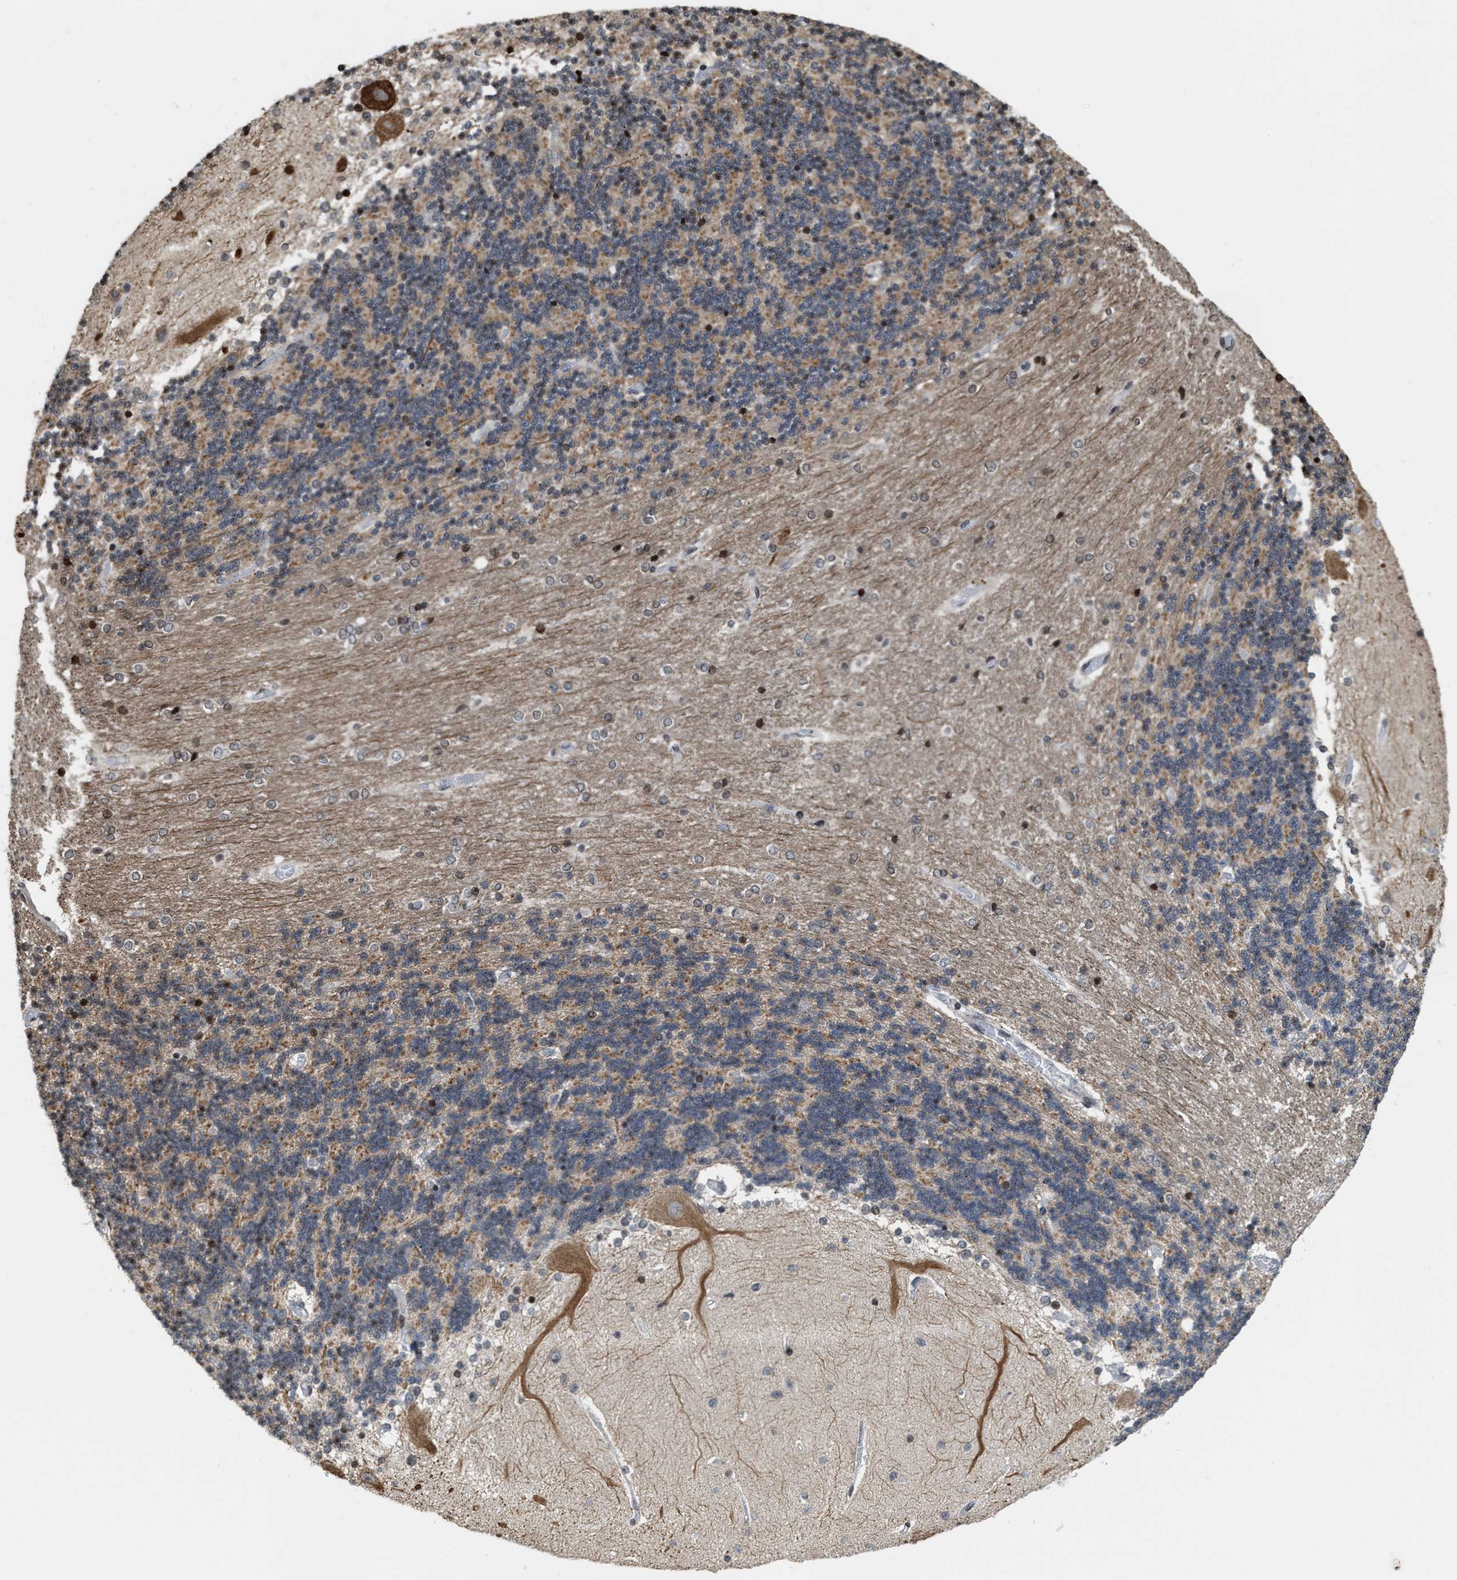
{"staining": {"intensity": "moderate", "quantity": ">75%", "location": "cytoplasmic/membranous"}, "tissue": "cerebellum", "cell_type": "Cells in granular layer", "image_type": "normal", "snomed": [{"axis": "morphology", "description": "Normal tissue, NOS"}, {"axis": "topography", "description": "Cerebellum"}], "caption": "This micrograph exhibits immunohistochemistry staining of benign cerebellum, with medium moderate cytoplasmic/membranous positivity in approximately >75% of cells in granular layer.", "gene": "PDZD2", "patient": {"sex": "female", "age": 54}}